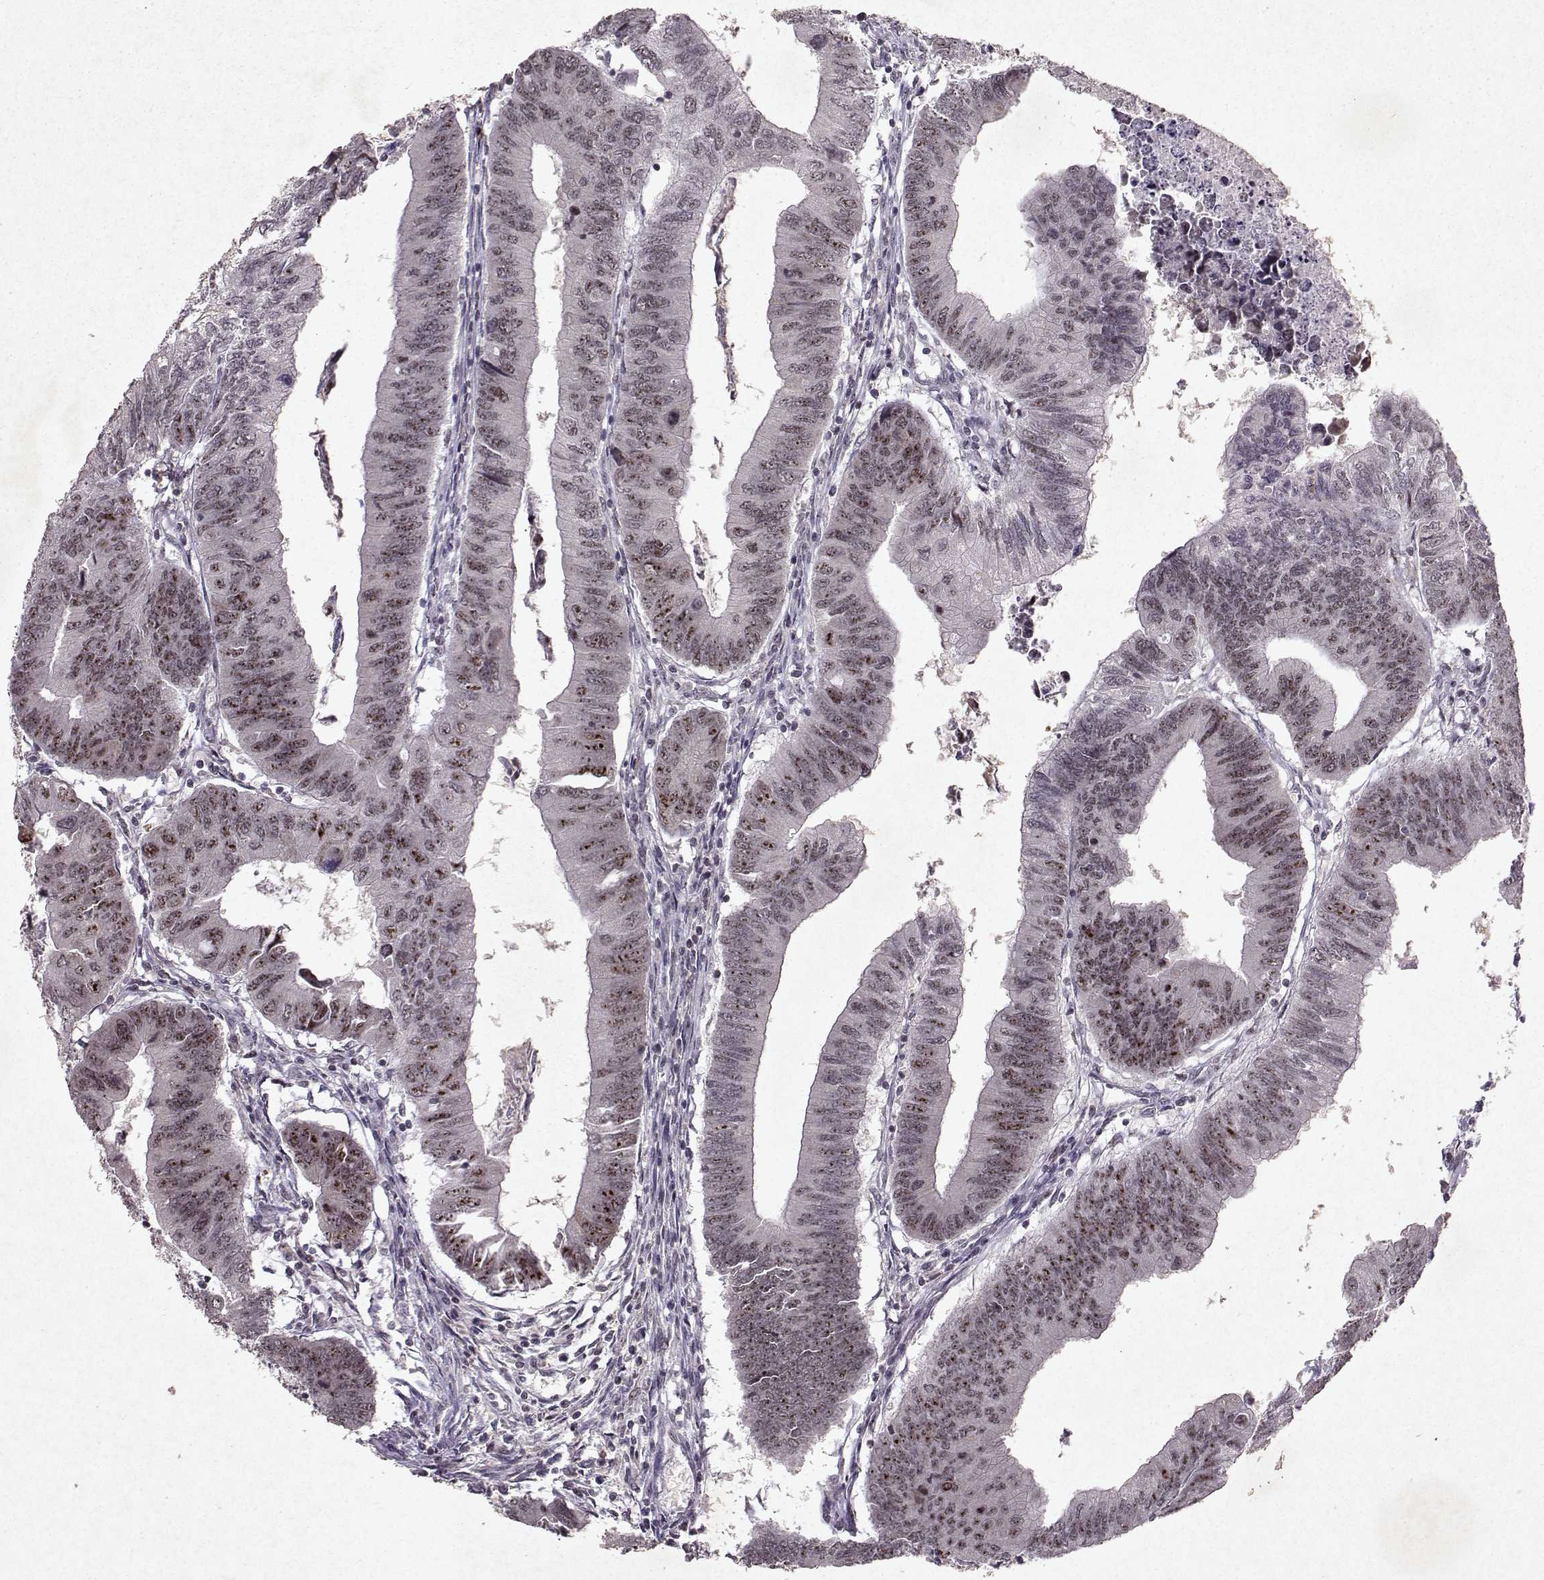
{"staining": {"intensity": "strong", "quantity": "<25%", "location": "nuclear"}, "tissue": "colorectal cancer", "cell_type": "Tumor cells", "image_type": "cancer", "snomed": [{"axis": "morphology", "description": "Adenocarcinoma, NOS"}, {"axis": "topography", "description": "Colon"}], "caption": "Immunohistochemistry (IHC) image of neoplastic tissue: colorectal adenocarcinoma stained using IHC exhibits medium levels of strong protein expression localized specifically in the nuclear of tumor cells, appearing as a nuclear brown color.", "gene": "DDX56", "patient": {"sex": "male", "age": 53}}